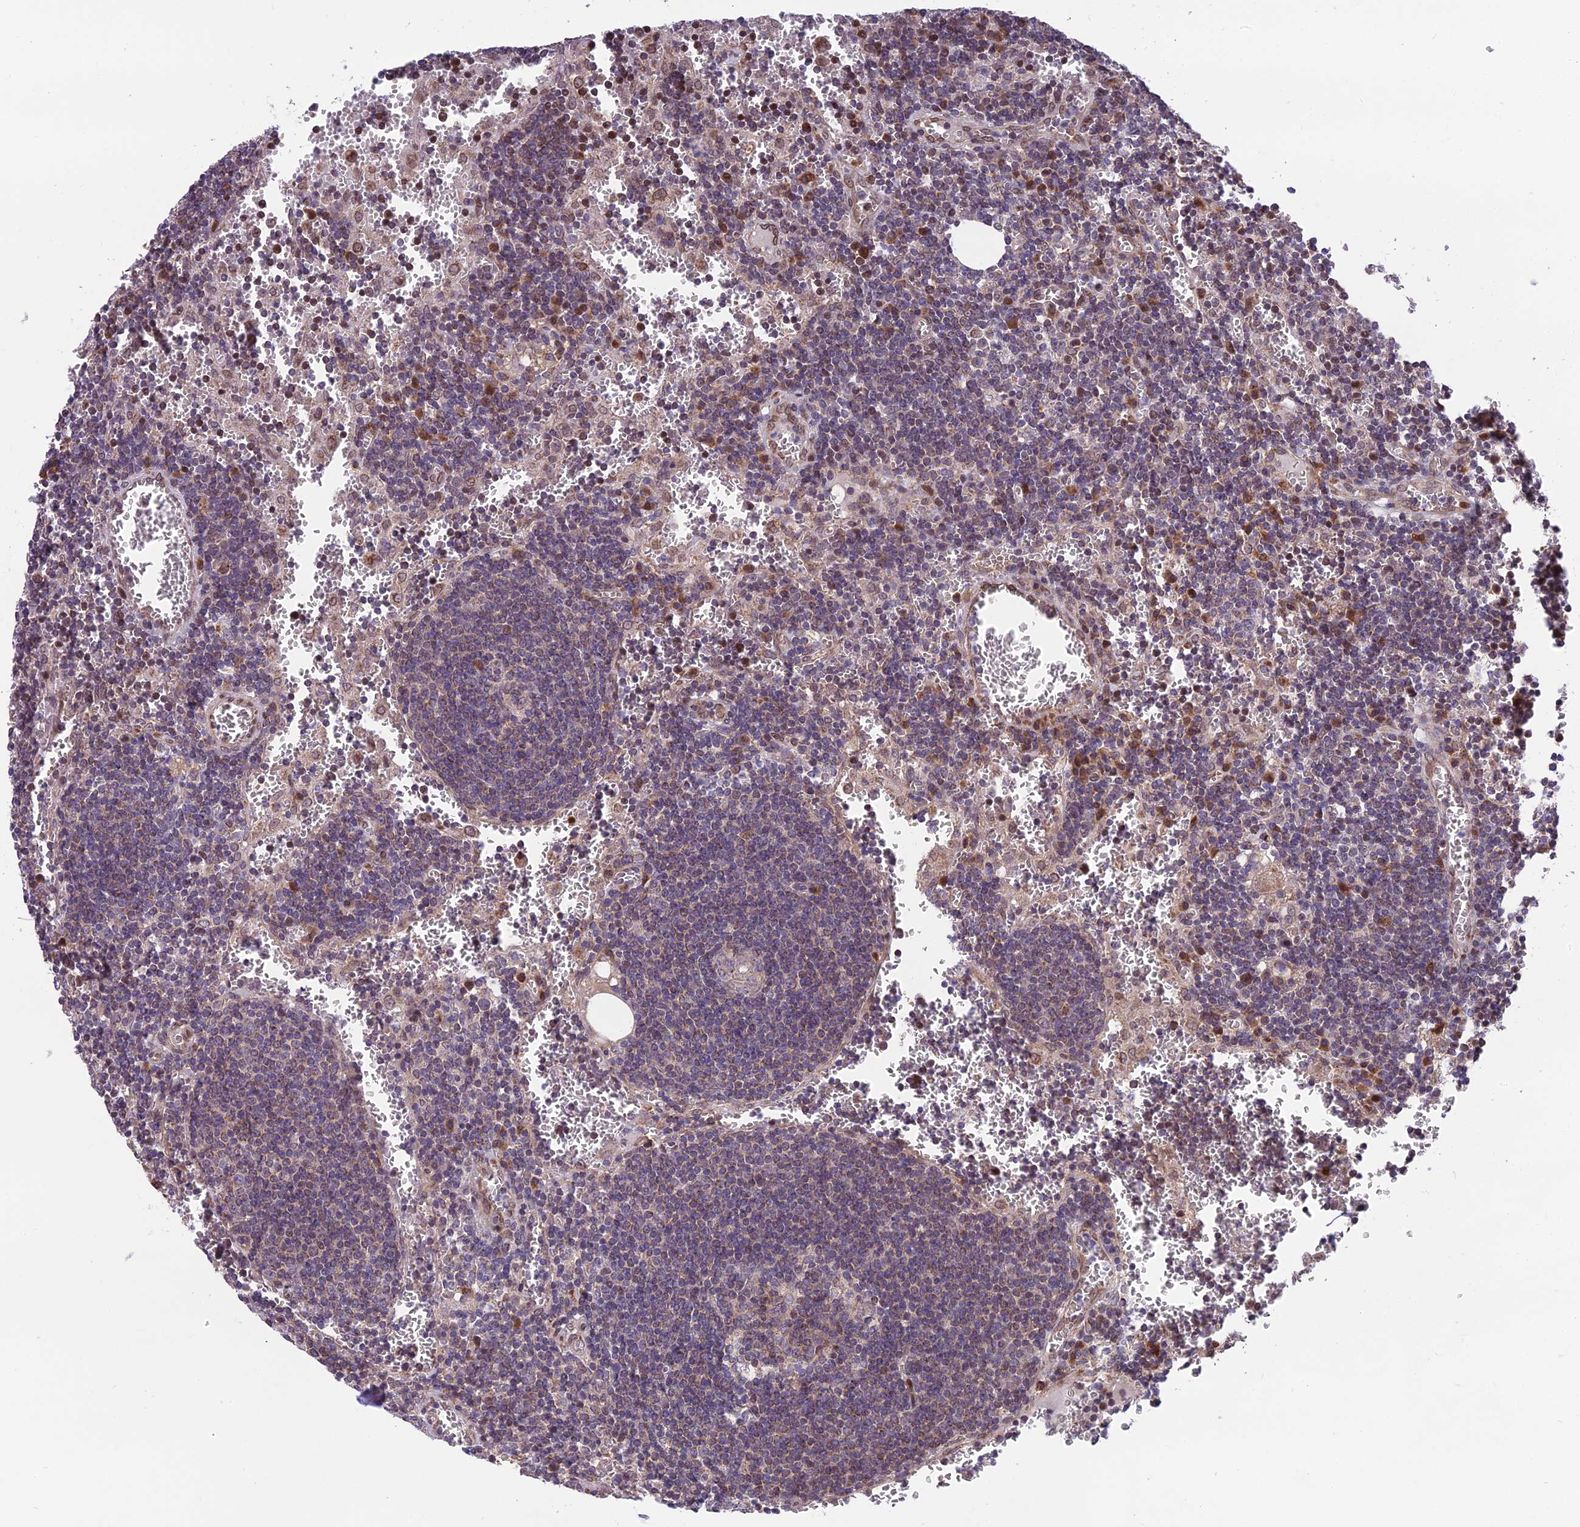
{"staining": {"intensity": "weak", "quantity": "<25%", "location": "cytoplasmic/membranous"}, "tissue": "lymph node", "cell_type": "Germinal center cells", "image_type": "normal", "snomed": [{"axis": "morphology", "description": "Normal tissue, NOS"}, {"axis": "topography", "description": "Lymph node"}], "caption": "Immunohistochemistry of normal human lymph node exhibits no staining in germinal center cells.", "gene": "CYP2R1", "patient": {"sex": "female", "age": 73}}